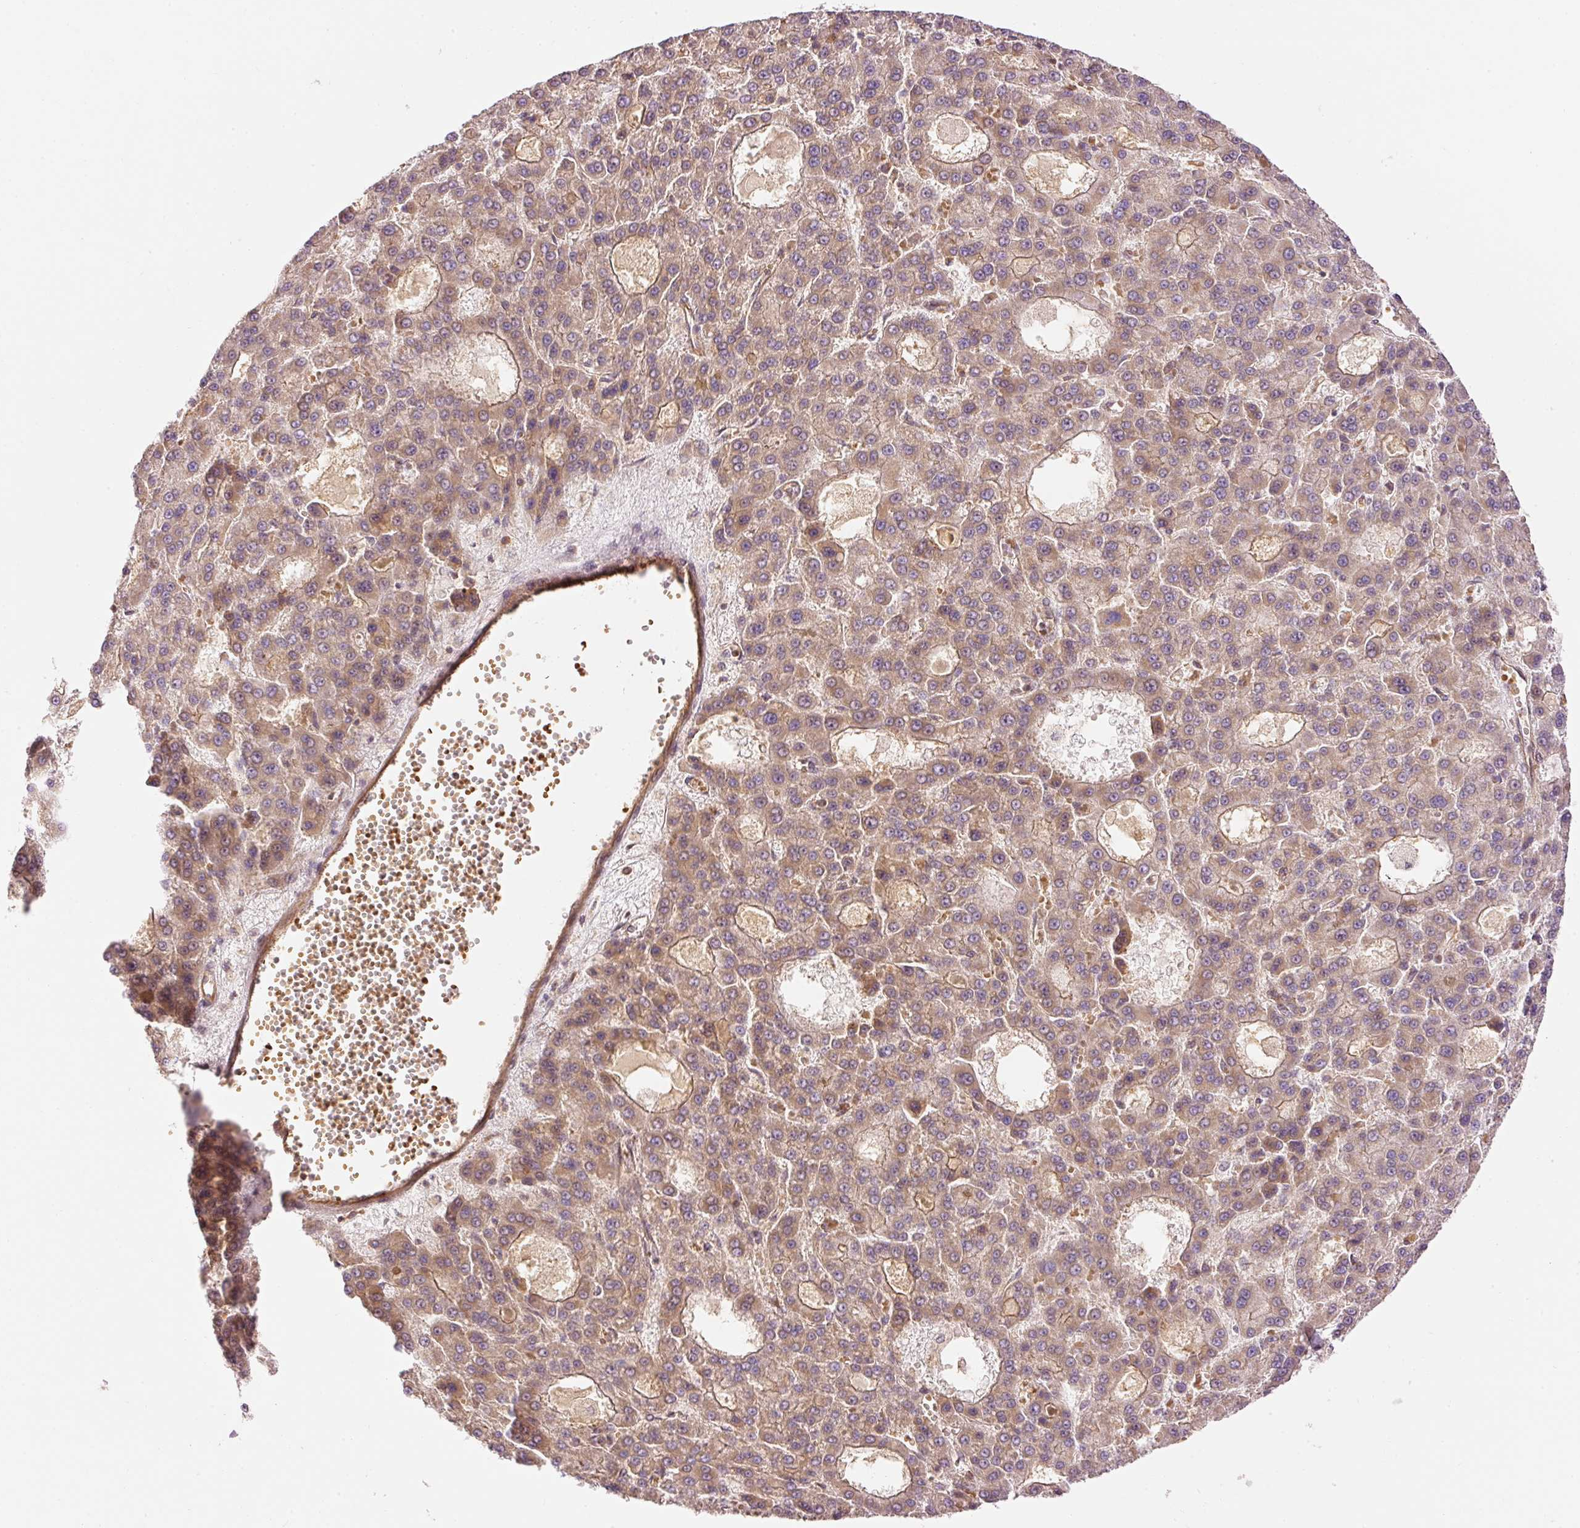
{"staining": {"intensity": "moderate", "quantity": "25%-75%", "location": "cytoplasmic/membranous"}, "tissue": "liver cancer", "cell_type": "Tumor cells", "image_type": "cancer", "snomed": [{"axis": "morphology", "description": "Carcinoma, Hepatocellular, NOS"}, {"axis": "topography", "description": "Liver"}], "caption": "A photomicrograph of human liver cancer stained for a protein demonstrates moderate cytoplasmic/membranous brown staining in tumor cells.", "gene": "ADCY4", "patient": {"sex": "male", "age": 70}}